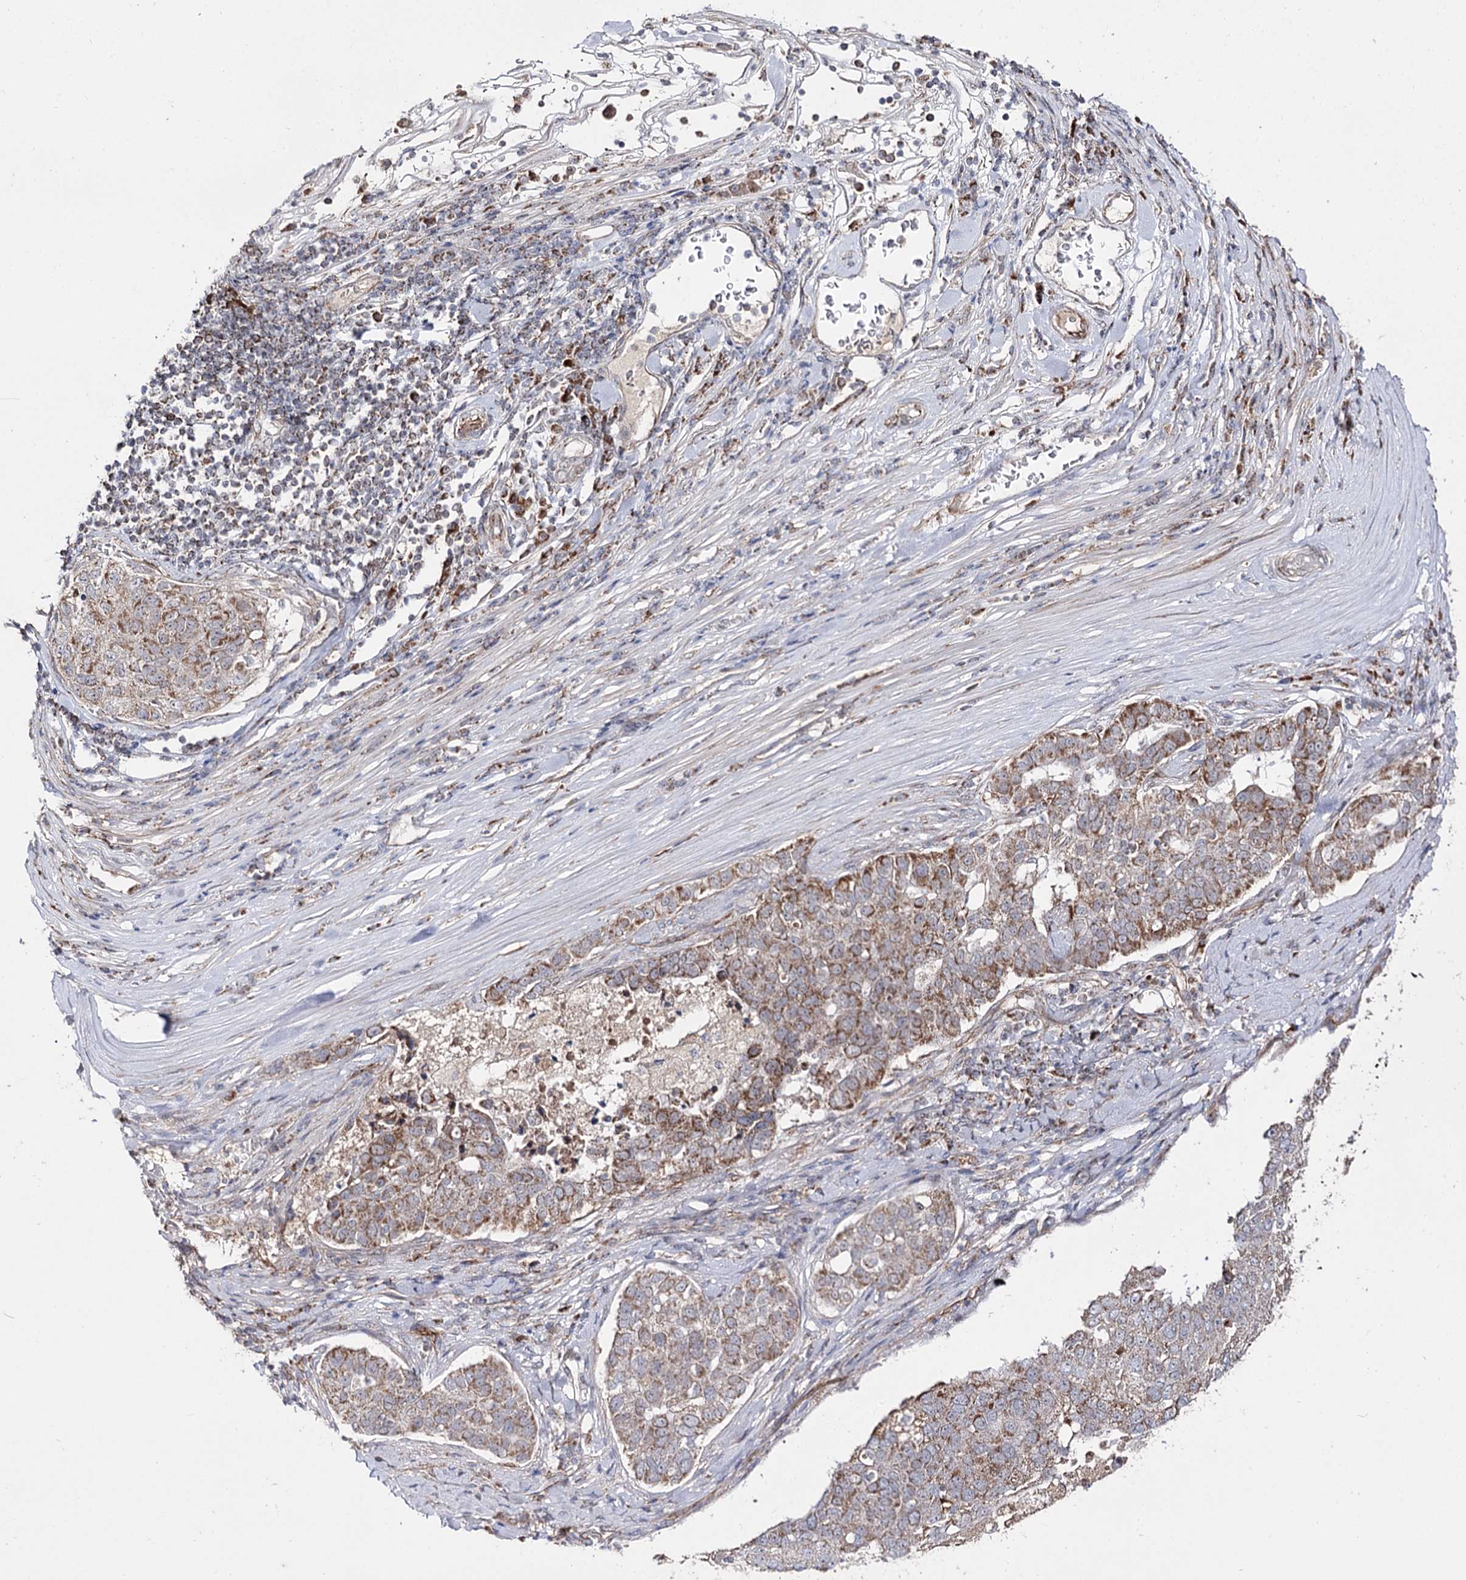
{"staining": {"intensity": "moderate", "quantity": "<25%", "location": "cytoplasmic/membranous"}, "tissue": "pancreatic cancer", "cell_type": "Tumor cells", "image_type": "cancer", "snomed": [{"axis": "morphology", "description": "Adenocarcinoma, NOS"}, {"axis": "topography", "description": "Pancreas"}], "caption": "The micrograph exhibits immunohistochemical staining of pancreatic cancer. There is moderate cytoplasmic/membranous positivity is present in about <25% of tumor cells.", "gene": "CBR4", "patient": {"sex": "female", "age": 61}}